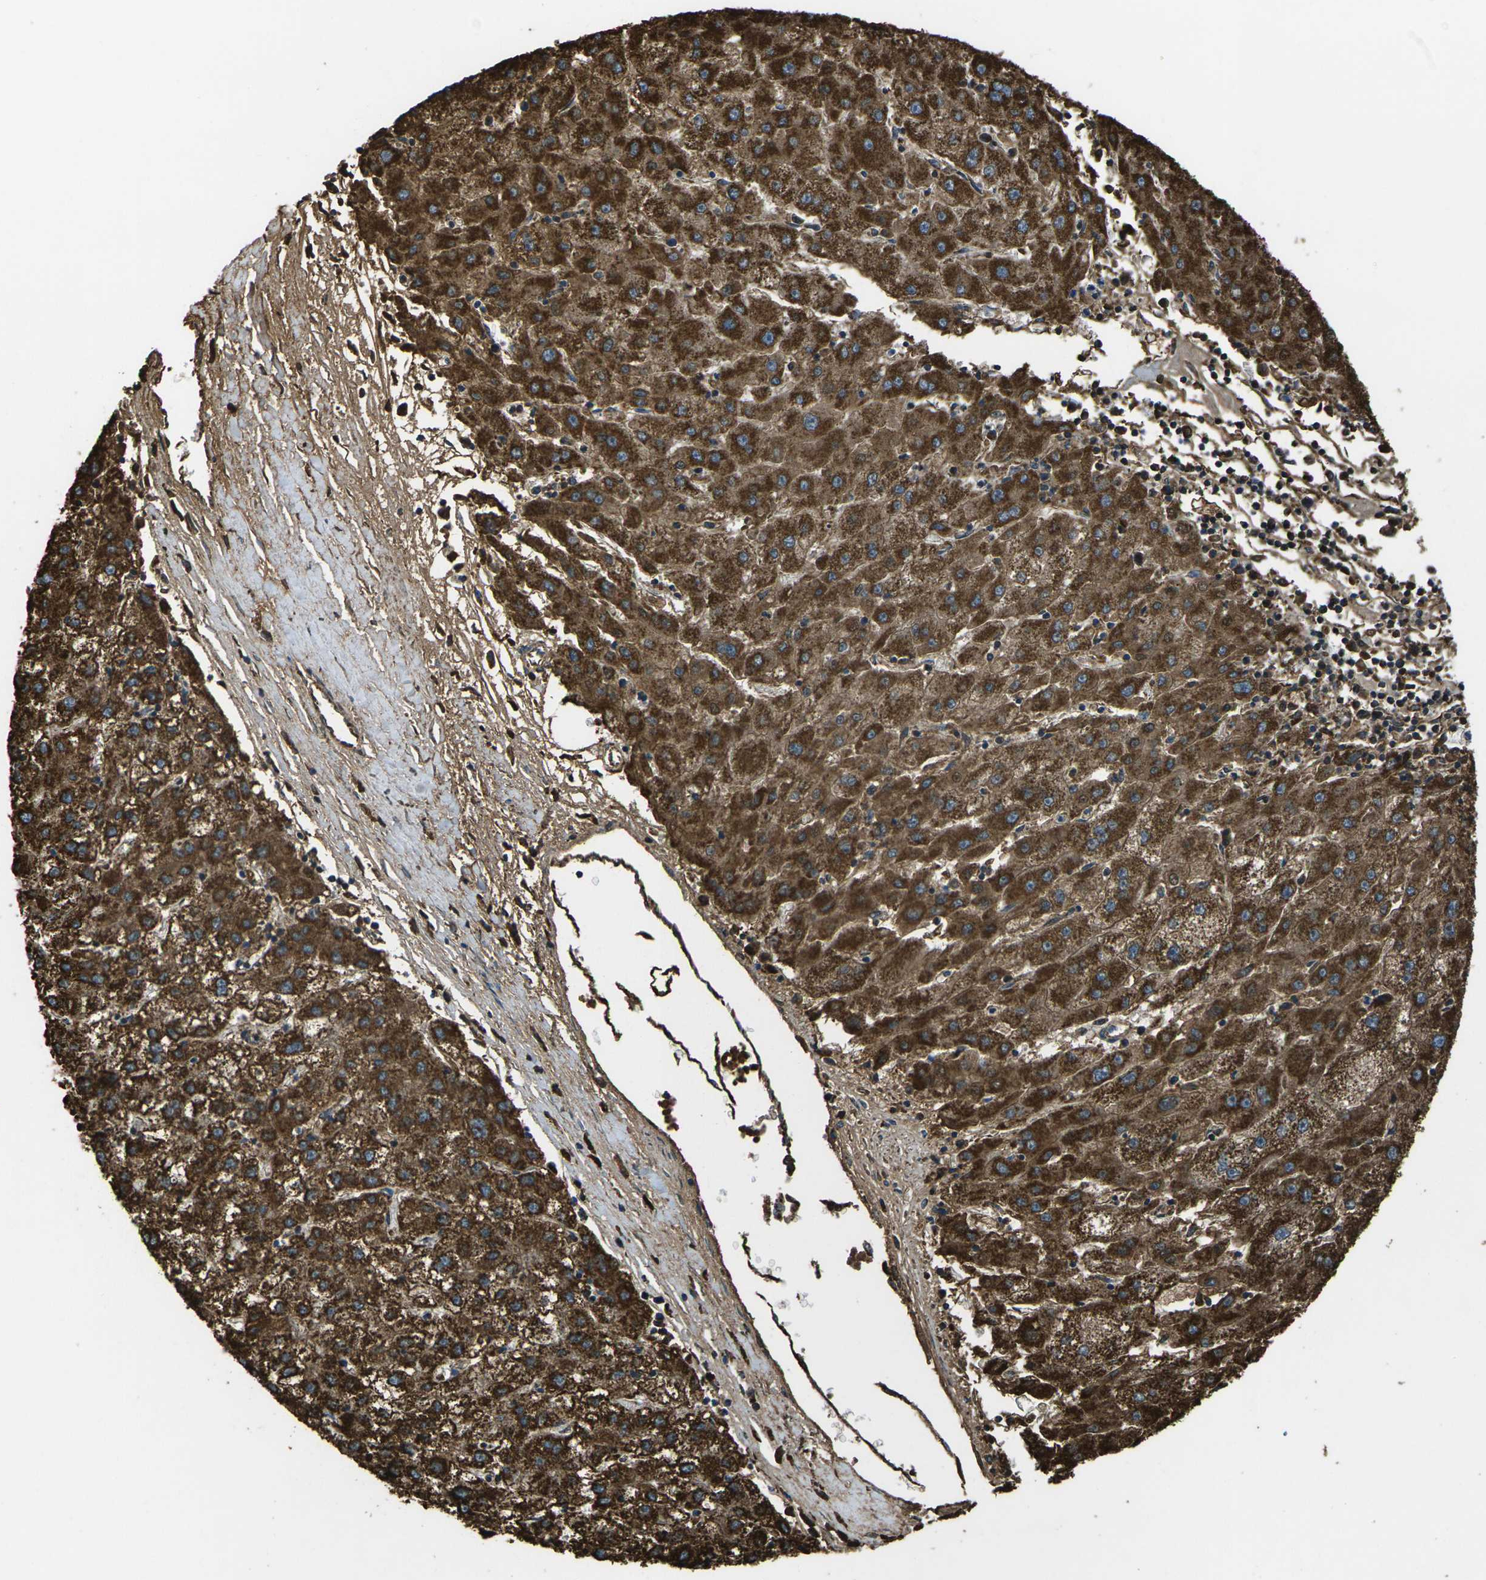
{"staining": {"intensity": "strong", "quantity": ">75%", "location": "cytoplasmic/membranous"}, "tissue": "liver cancer", "cell_type": "Tumor cells", "image_type": "cancer", "snomed": [{"axis": "morphology", "description": "Carcinoma, Hepatocellular, NOS"}, {"axis": "topography", "description": "Liver"}], "caption": "Hepatocellular carcinoma (liver) stained with DAB immunohistochemistry demonstrates high levels of strong cytoplasmic/membranous expression in approximately >75% of tumor cells.", "gene": "KLHL5", "patient": {"sex": "male", "age": 72}}